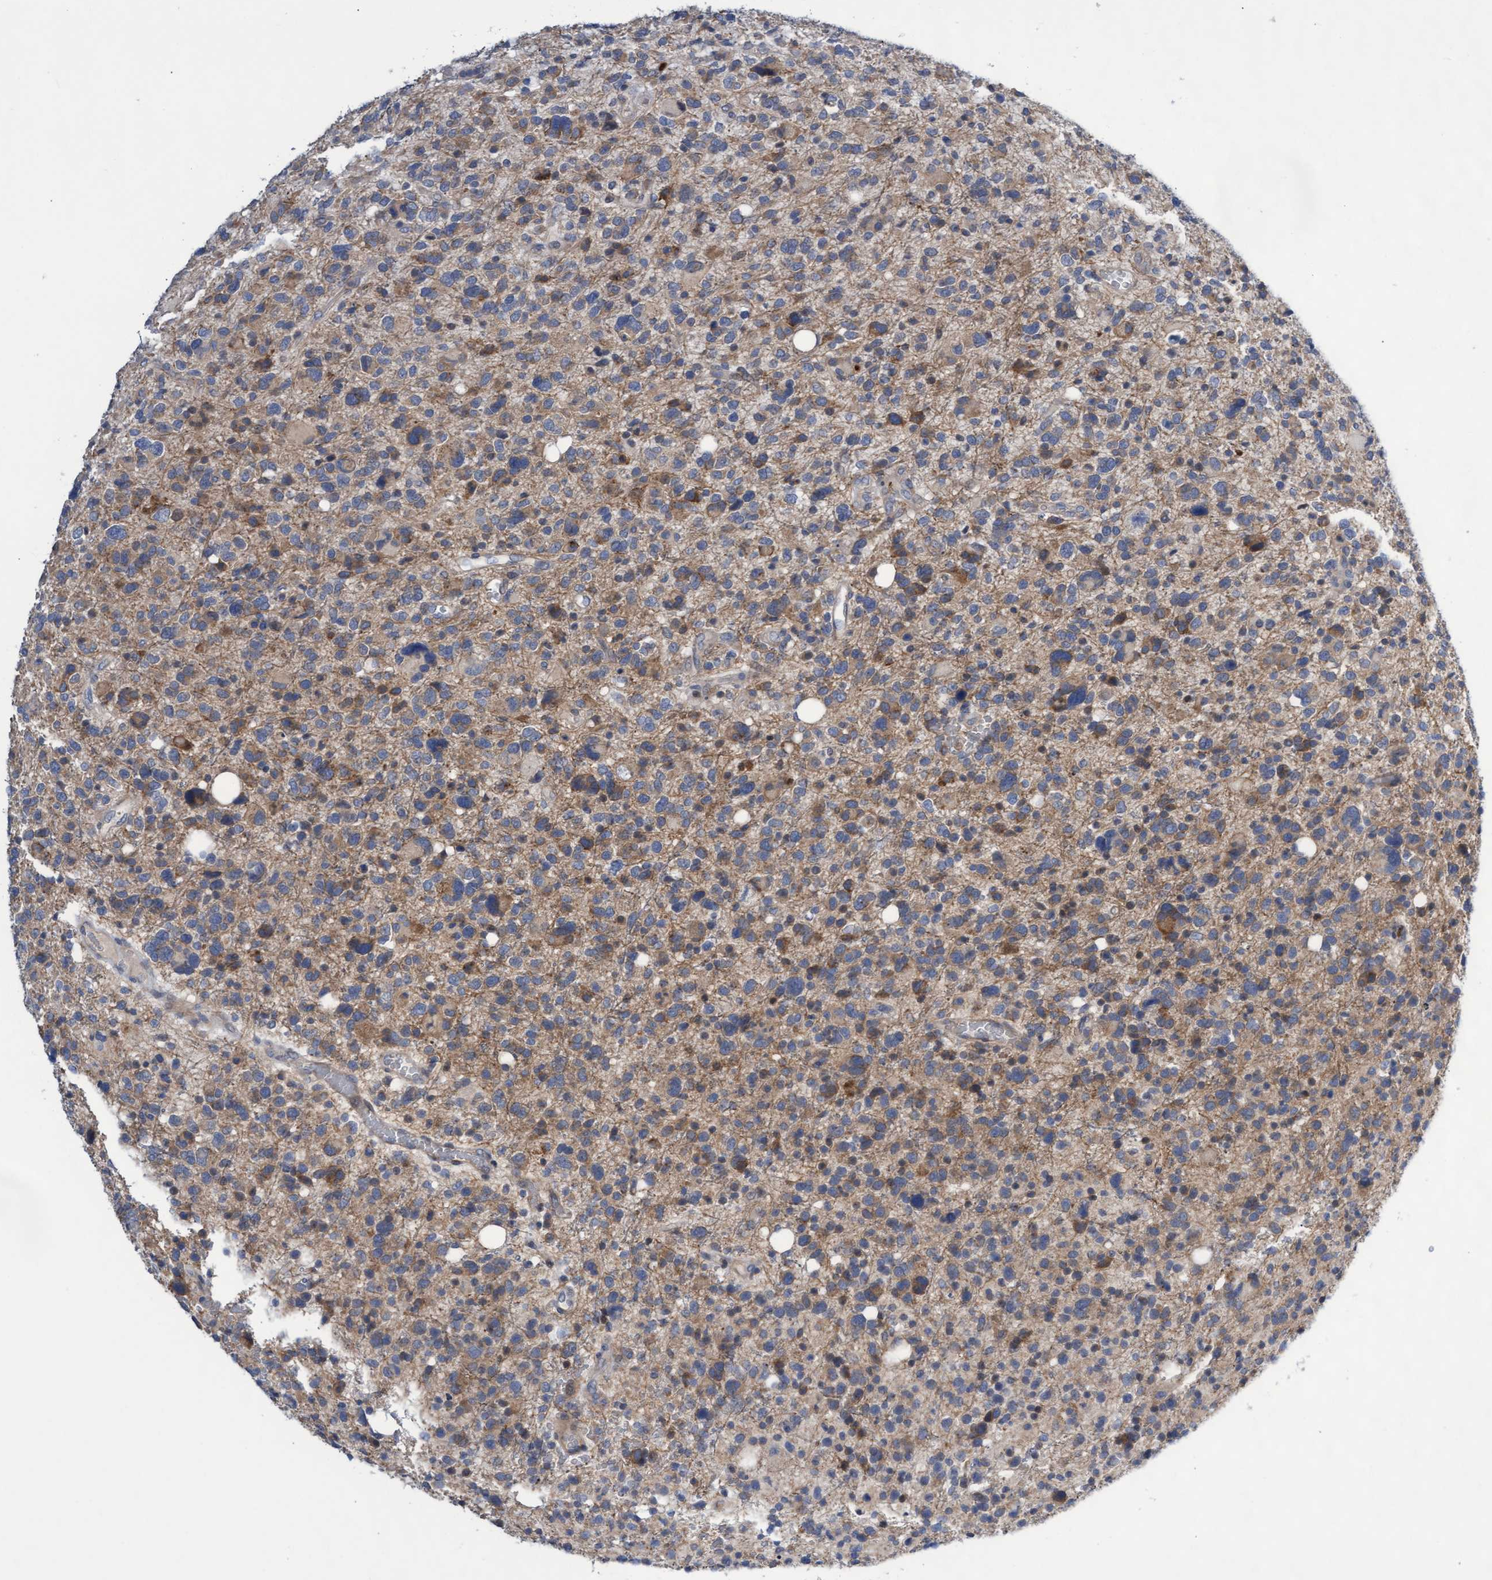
{"staining": {"intensity": "moderate", "quantity": ">75%", "location": "cytoplasmic/membranous"}, "tissue": "glioma", "cell_type": "Tumor cells", "image_type": "cancer", "snomed": [{"axis": "morphology", "description": "Glioma, malignant, High grade"}, {"axis": "topography", "description": "Brain"}], "caption": "Immunohistochemistry (IHC) image of neoplastic tissue: malignant glioma (high-grade) stained using IHC reveals medium levels of moderate protein expression localized specifically in the cytoplasmic/membranous of tumor cells, appearing as a cytoplasmic/membranous brown color.", "gene": "ABCF2", "patient": {"sex": "male", "age": 48}}